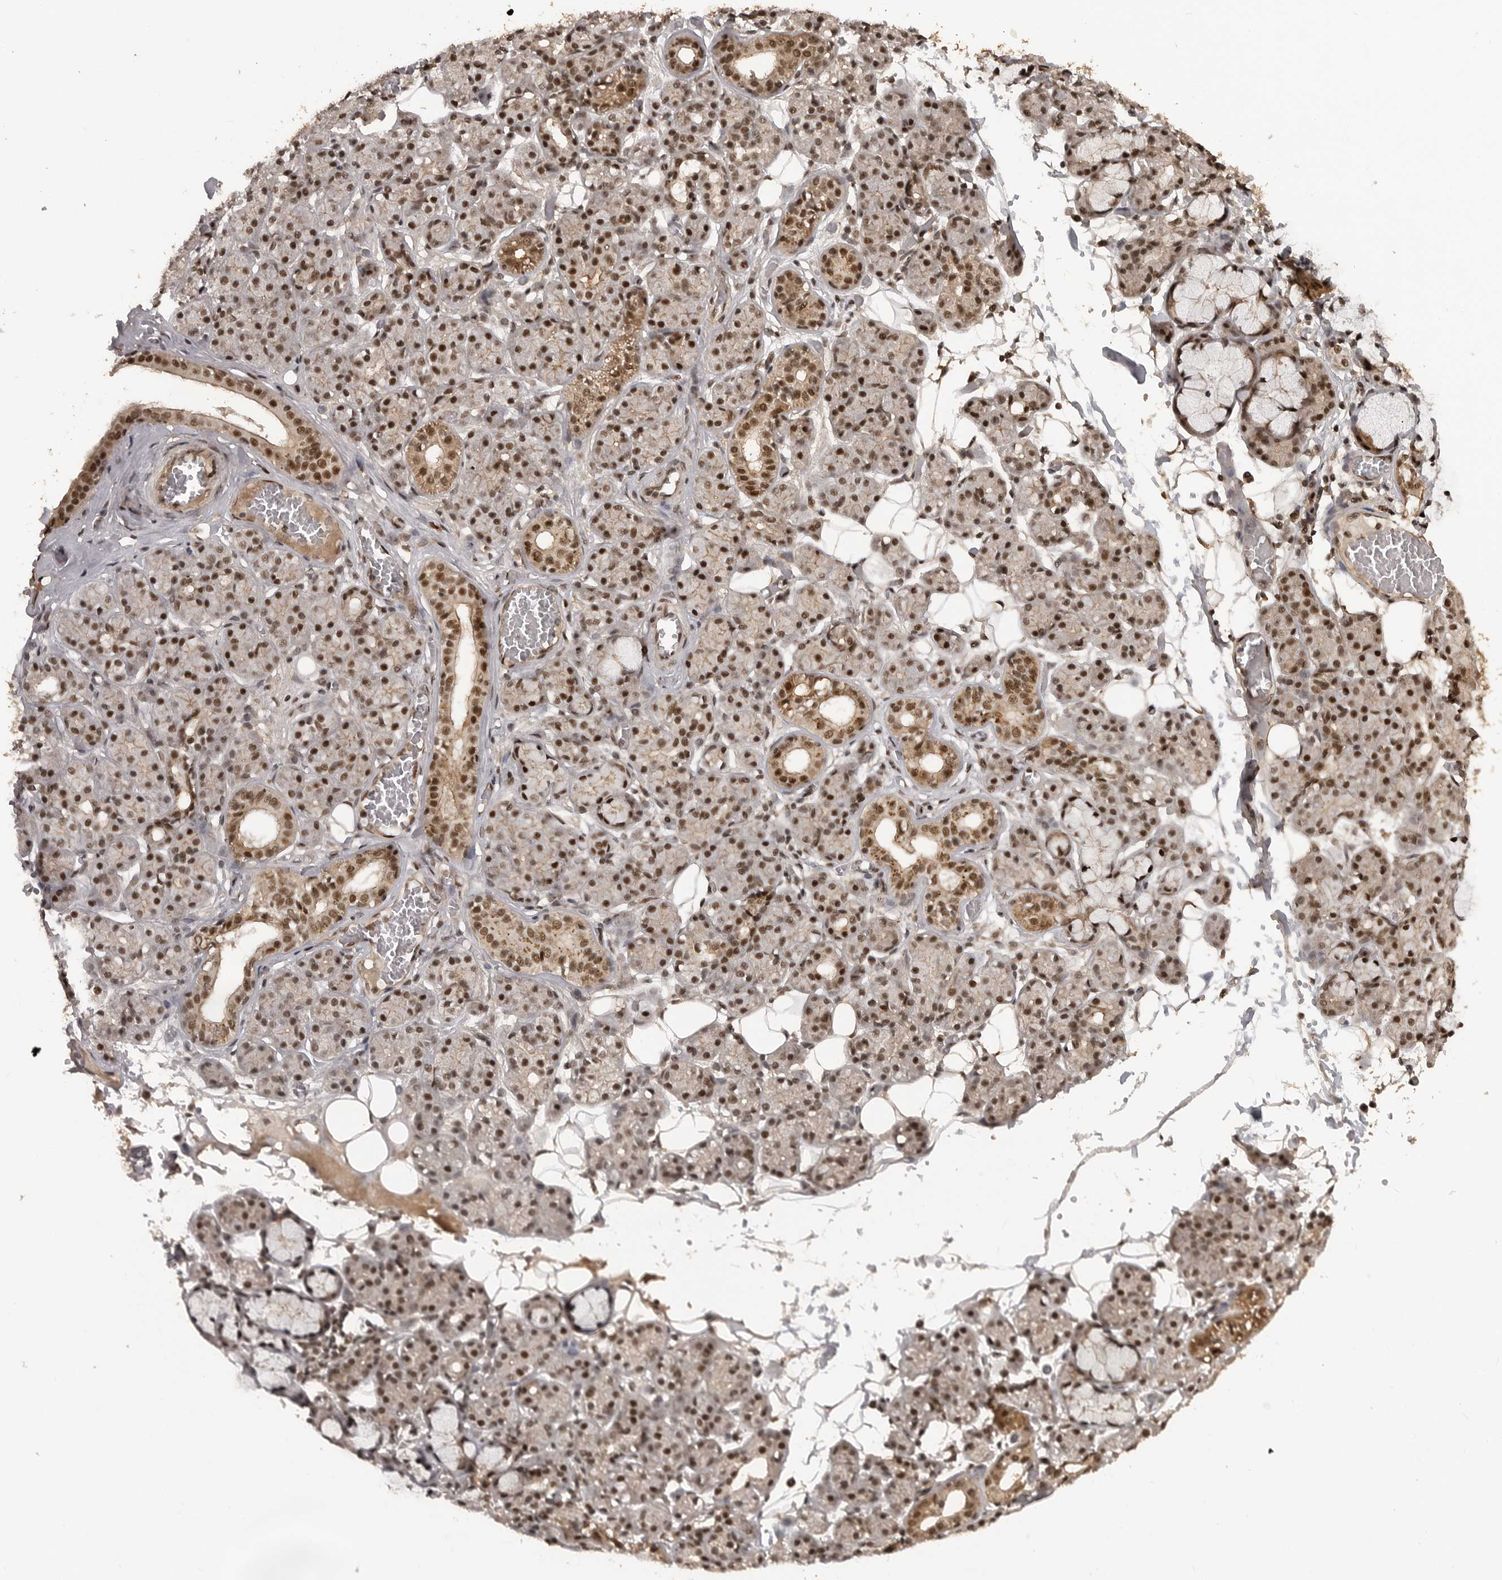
{"staining": {"intensity": "strong", "quantity": "25%-75%", "location": "cytoplasmic/membranous,nuclear"}, "tissue": "salivary gland", "cell_type": "Glandular cells", "image_type": "normal", "snomed": [{"axis": "morphology", "description": "Normal tissue, NOS"}, {"axis": "topography", "description": "Salivary gland"}], "caption": "Unremarkable salivary gland was stained to show a protein in brown. There is high levels of strong cytoplasmic/membranous,nuclear expression in about 25%-75% of glandular cells.", "gene": "CBLL1", "patient": {"sex": "male", "age": 63}}